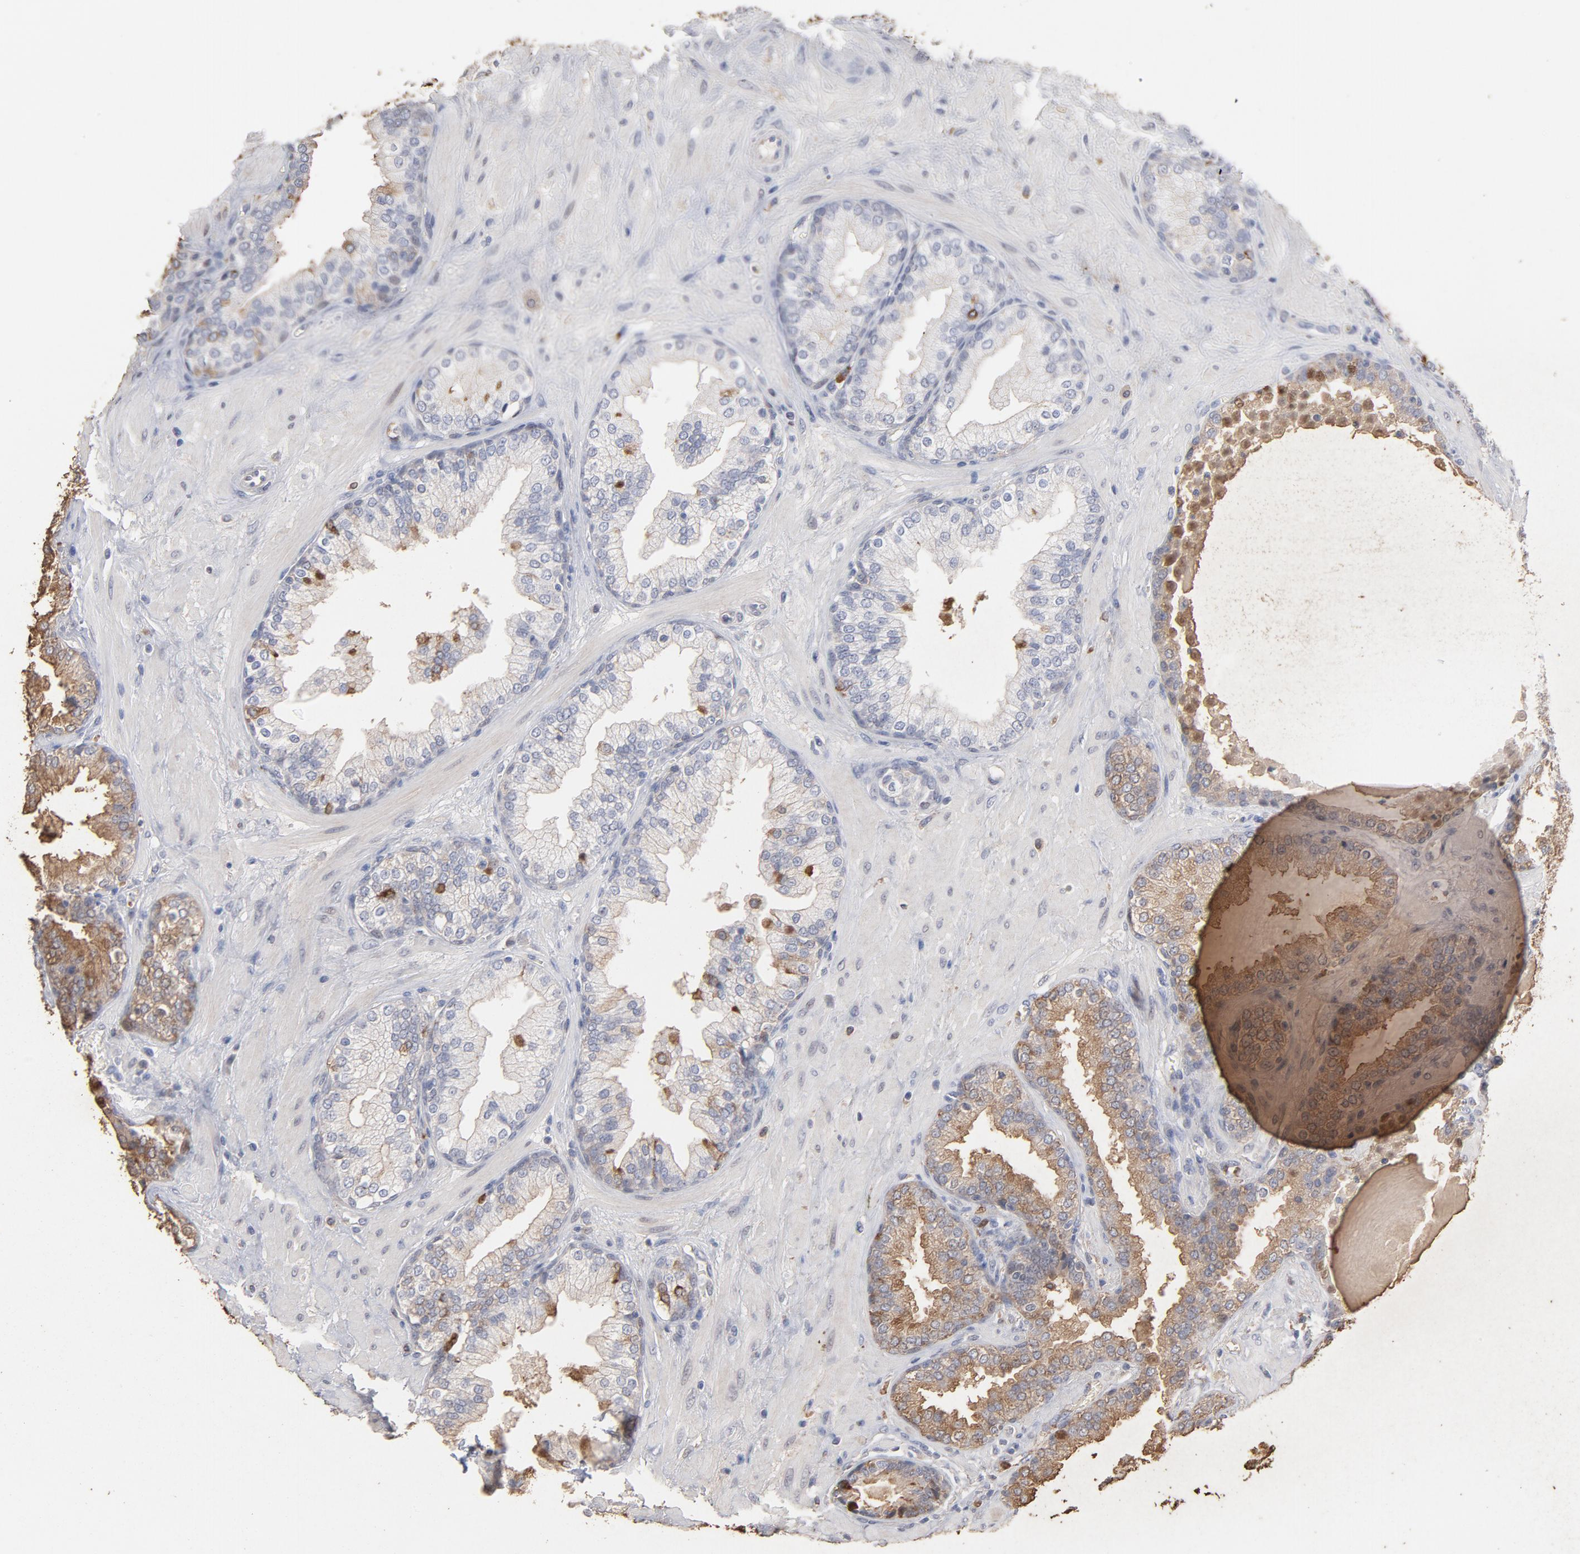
{"staining": {"intensity": "moderate", "quantity": "25%-75%", "location": "cytoplasmic/membranous,nuclear"}, "tissue": "prostate", "cell_type": "Glandular cells", "image_type": "normal", "snomed": [{"axis": "morphology", "description": "Normal tissue, NOS"}, {"axis": "topography", "description": "Prostate"}], "caption": "Moderate cytoplasmic/membranous,nuclear staining is identified in approximately 25%-75% of glandular cells in unremarkable prostate. The protein is stained brown, and the nuclei are stained in blue (DAB (3,3'-diaminobenzidine) IHC with brightfield microscopy, high magnification).", "gene": "PNMA1", "patient": {"sex": "male", "age": 51}}